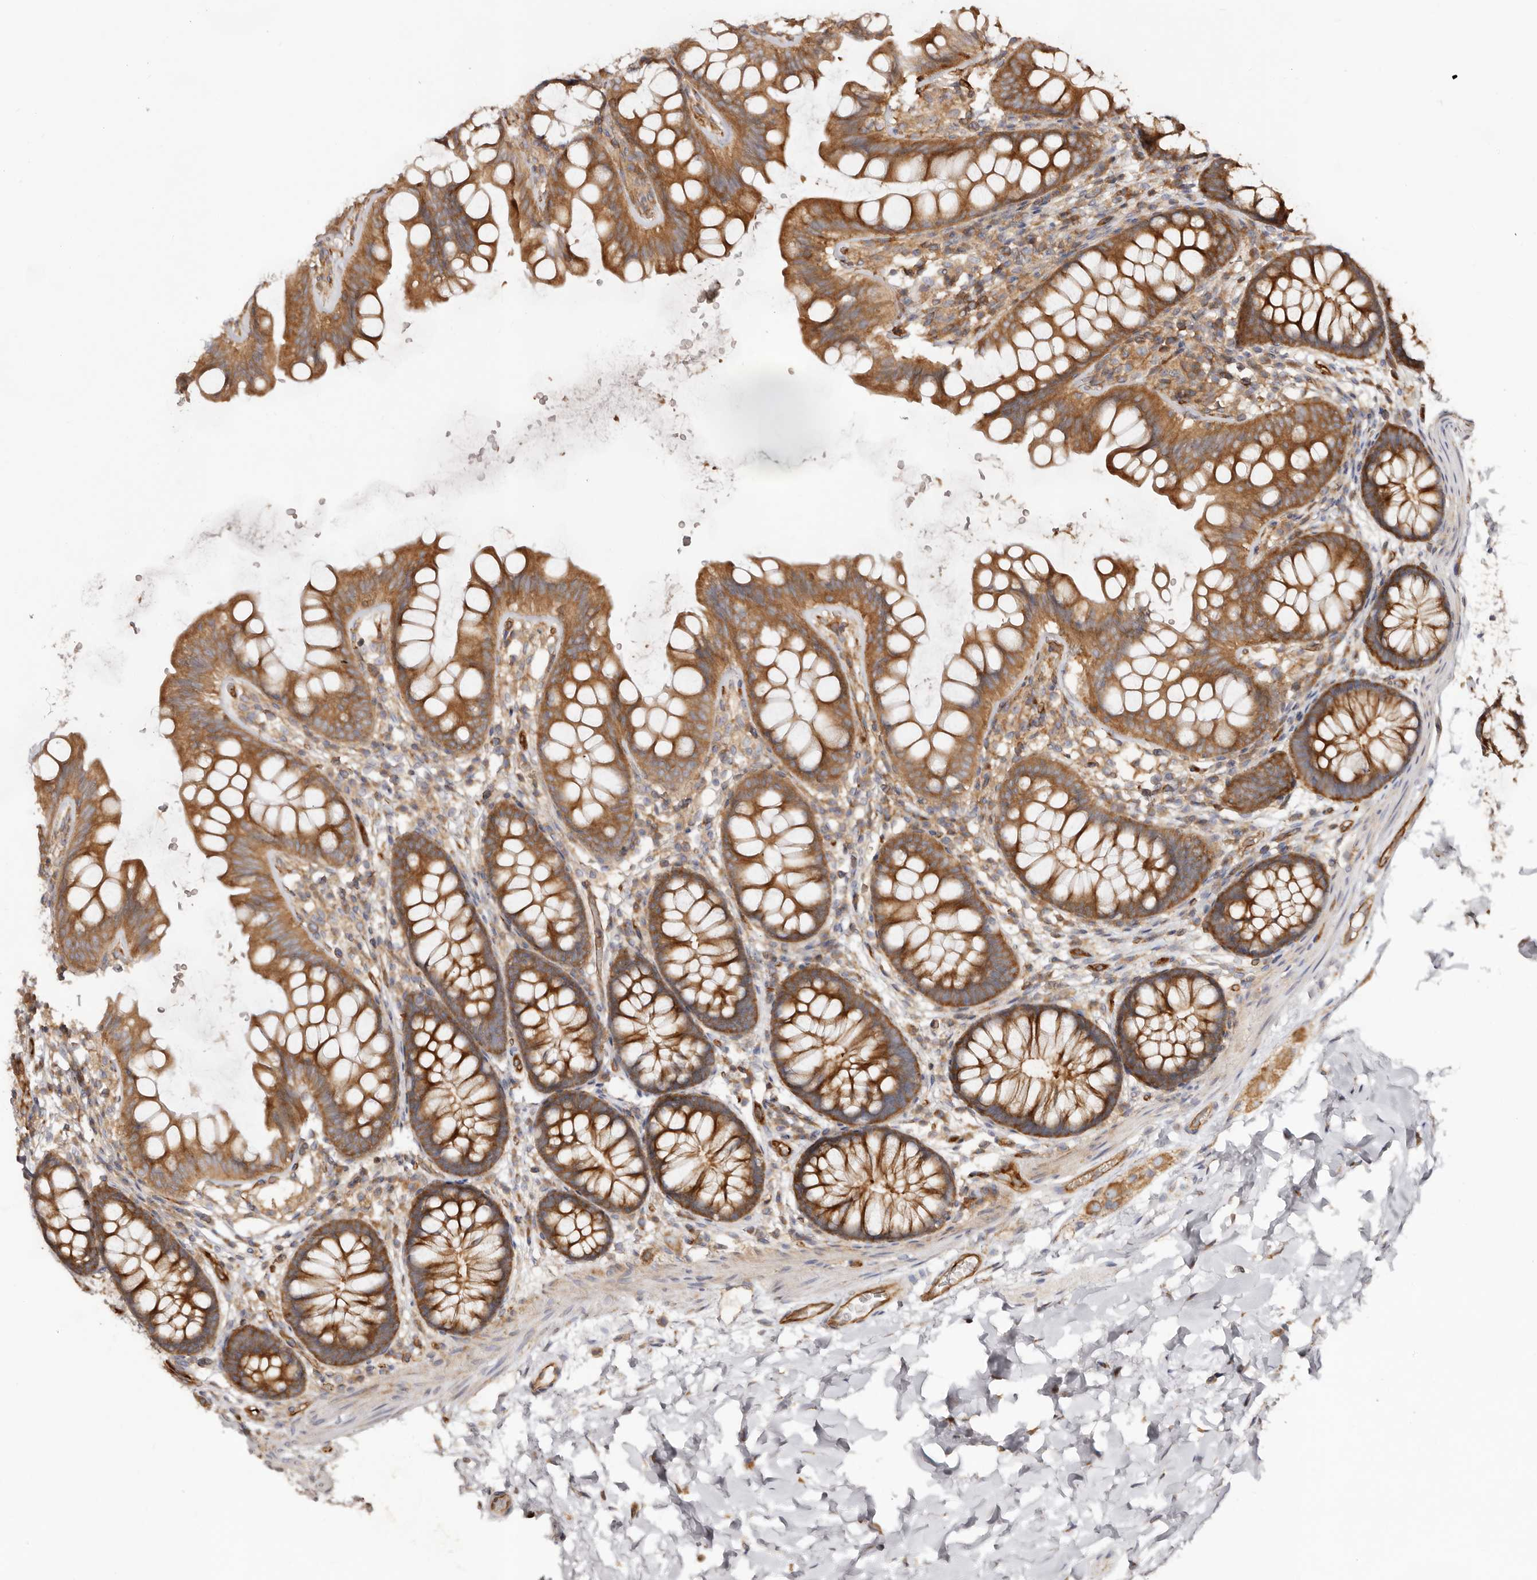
{"staining": {"intensity": "moderate", "quantity": ">75%", "location": "cytoplasmic/membranous"}, "tissue": "colon", "cell_type": "Endothelial cells", "image_type": "normal", "snomed": [{"axis": "morphology", "description": "Normal tissue, NOS"}, {"axis": "topography", "description": "Colon"}], "caption": "Brown immunohistochemical staining in normal colon demonstrates moderate cytoplasmic/membranous positivity in approximately >75% of endothelial cells.", "gene": "RPS6", "patient": {"sex": "female", "age": 62}}